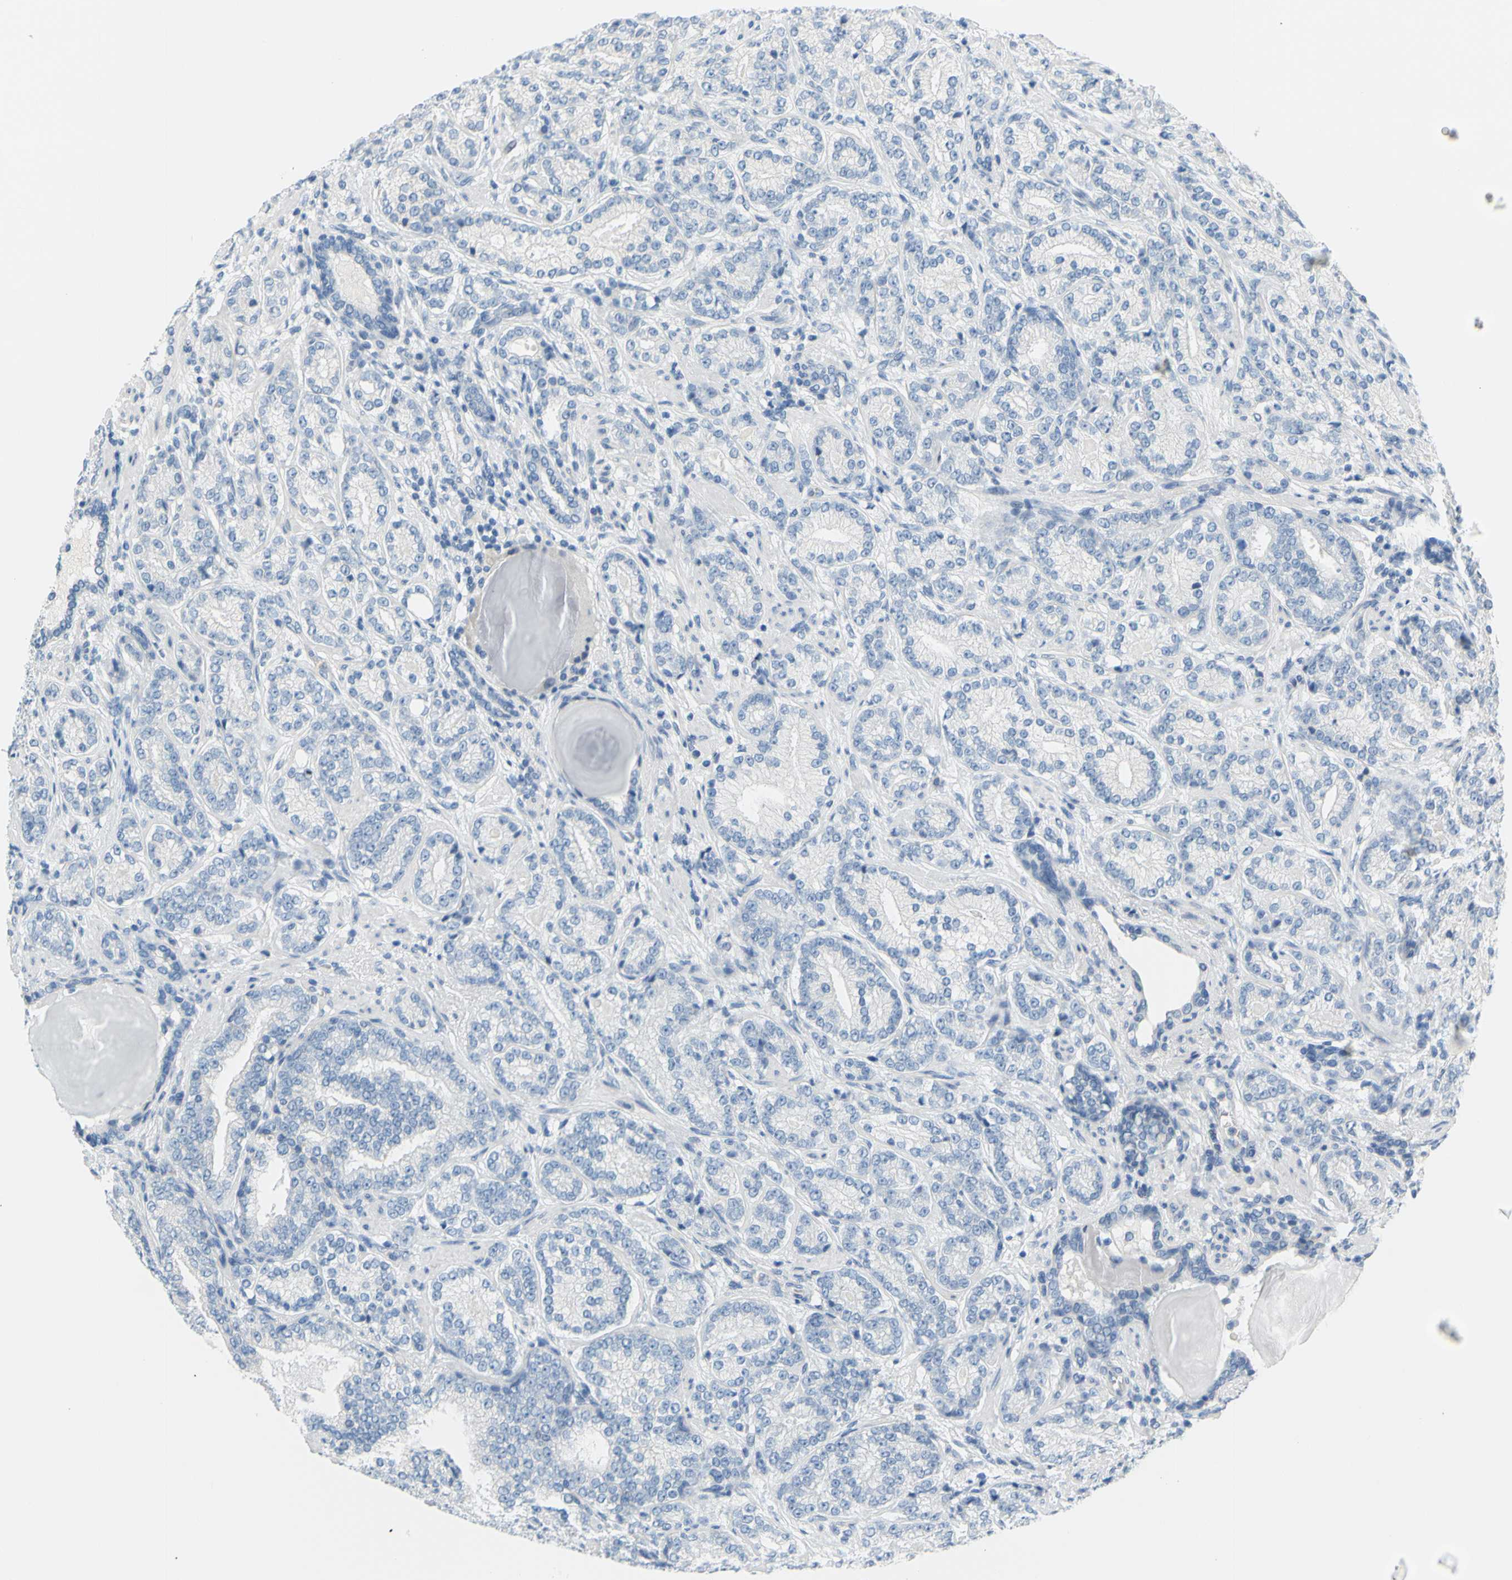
{"staining": {"intensity": "negative", "quantity": "none", "location": "none"}, "tissue": "prostate cancer", "cell_type": "Tumor cells", "image_type": "cancer", "snomed": [{"axis": "morphology", "description": "Adenocarcinoma, High grade"}, {"axis": "topography", "description": "Prostate"}], "caption": "This photomicrograph is of adenocarcinoma (high-grade) (prostate) stained with immunohistochemistry (IHC) to label a protein in brown with the nuclei are counter-stained blue. There is no positivity in tumor cells. (Stains: DAB immunohistochemistry (IHC) with hematoxylin counter stain, Microscopy: brightfield microscopy at high magnification).", "gene": "DCT", "patient": {"sex": "male", "age": 61}}